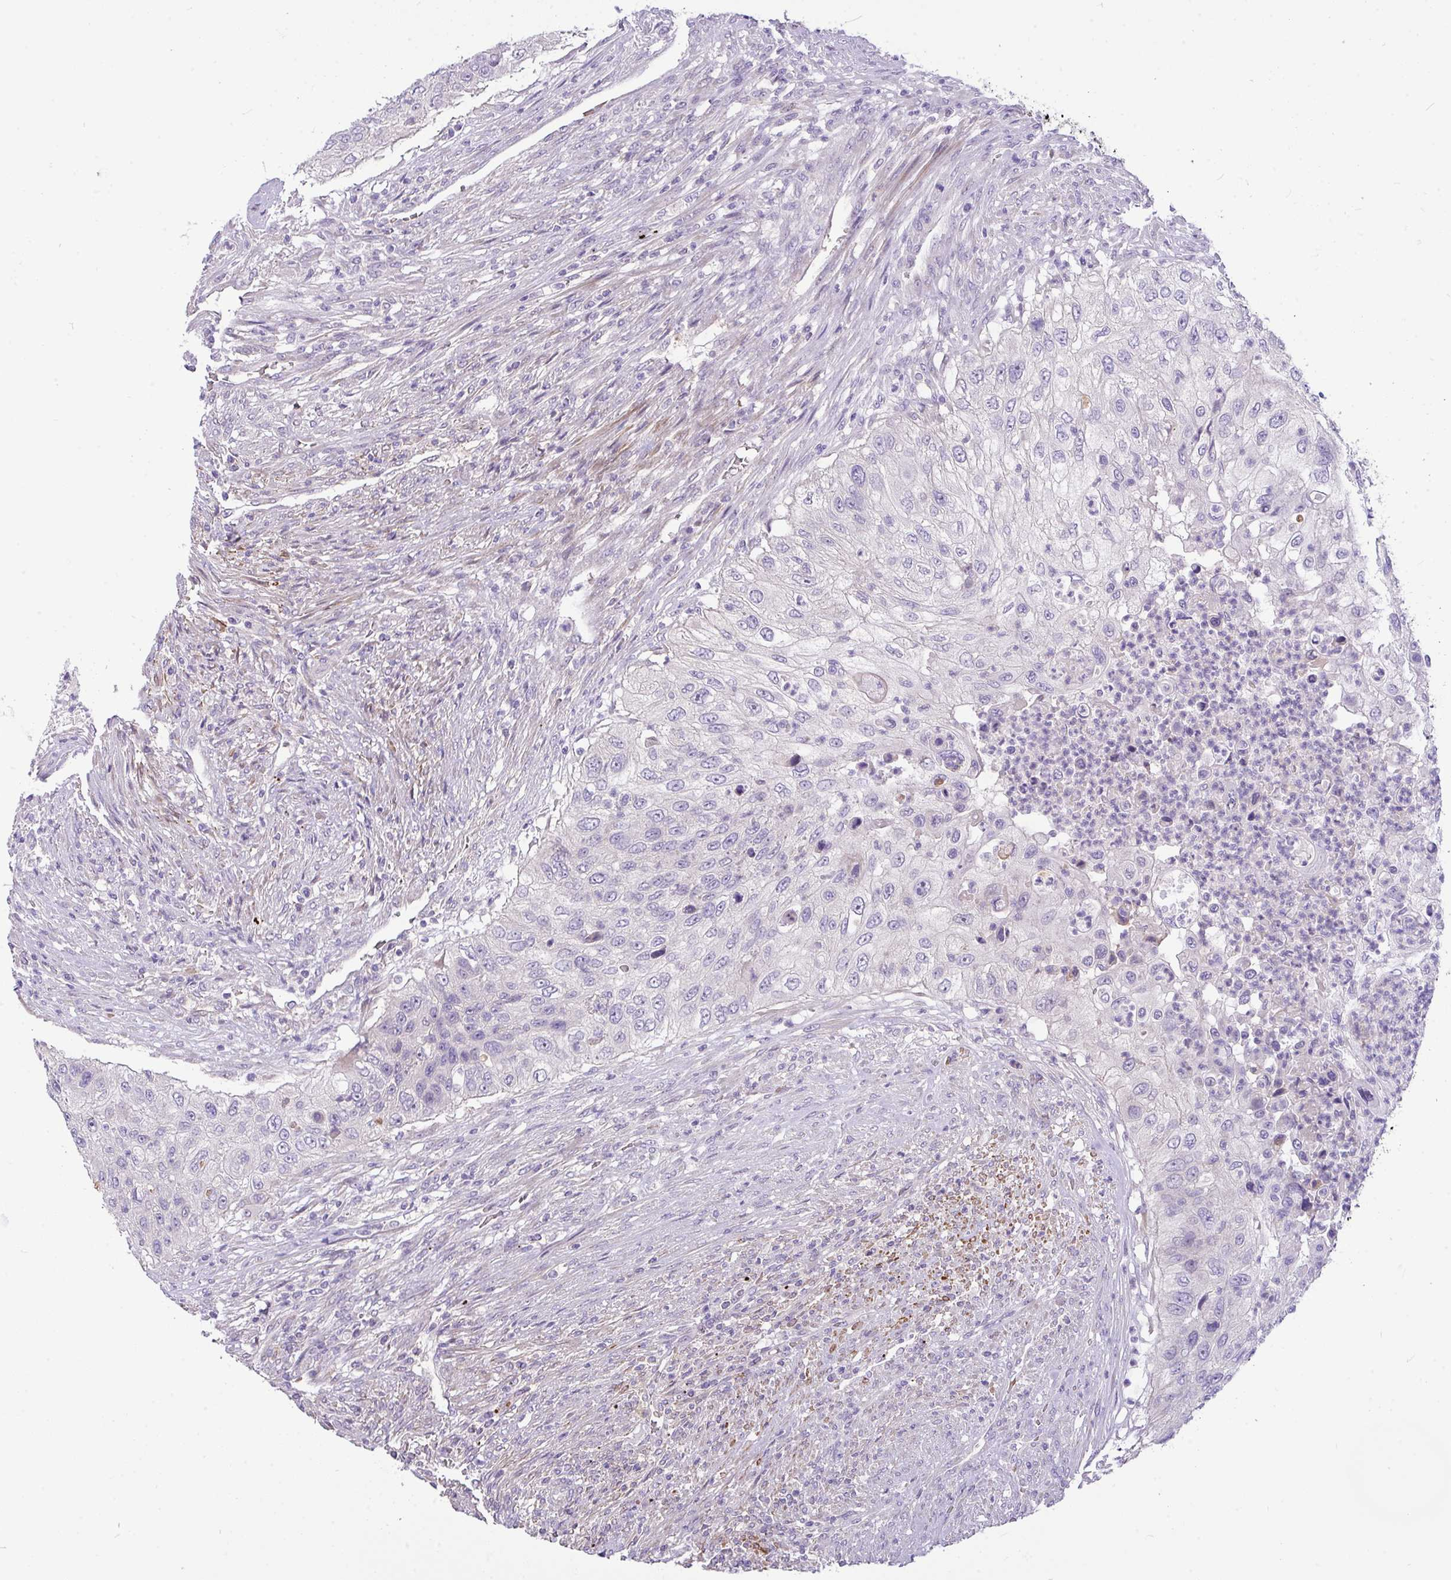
{"staining": {"intensity": "negative", "quantity": "none", "location": "none"}, "tissue": "urothelial cancer", "cell_type": "Tumor cells", "image_type": "cancer", "snomed": [{"axis": "morphology", "description": "Urothelial carcinoma, High grade"}, {"axis": "topography", "description": "Urinary bladder"}], "caption": "DAB (3,3'-diaminobenzidine) immunohistochemical staining of urothelial carcinoma (high-grade) reveals no significant staining in tumor cells. (DAB immunohistochemistry (IHC) with hematoxylin counter stain).", "gene": "MOCS1", "patient": {"sex": "female", "age": 60}}